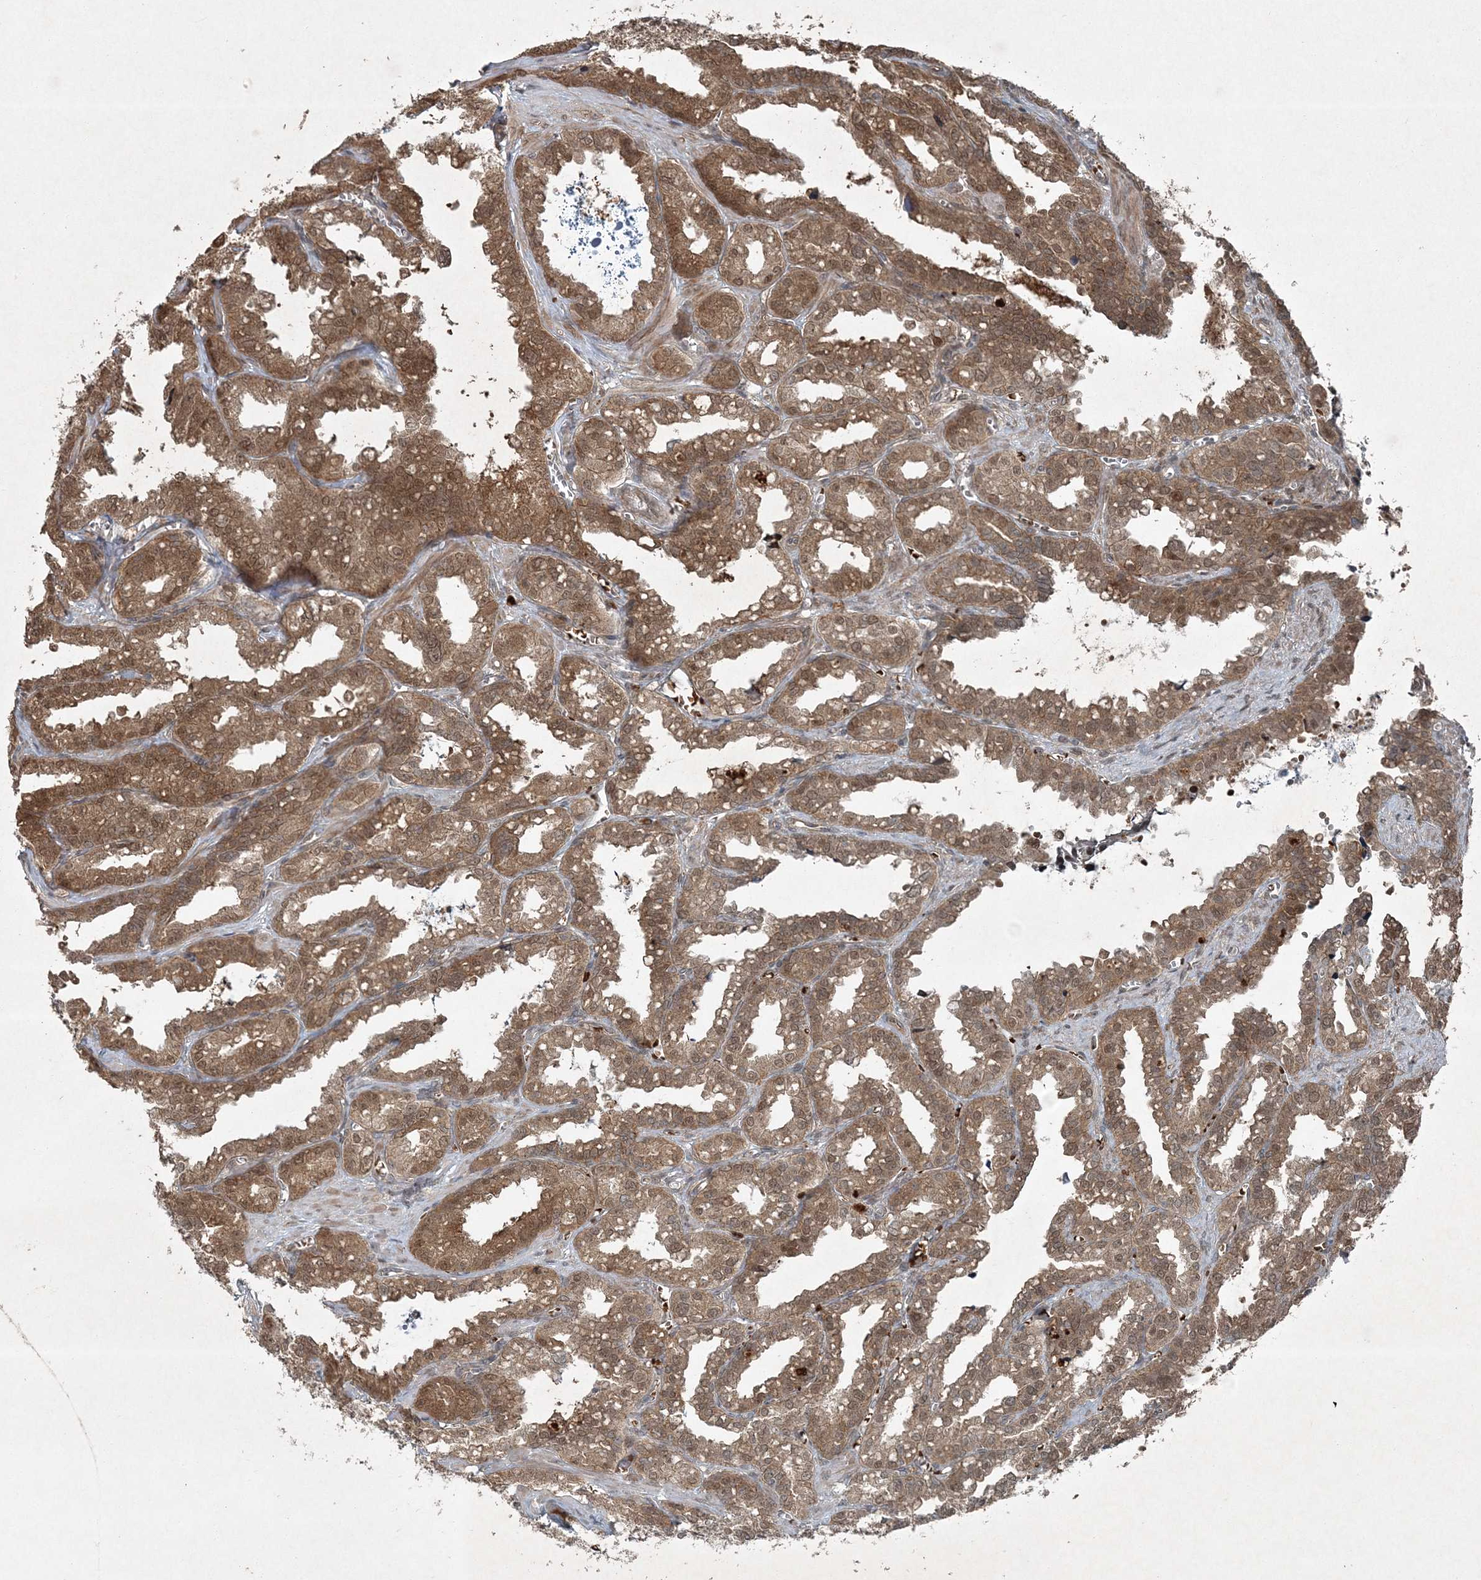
{"staining": {"intensity": "moderate", "quantity": ">75%", "location": "cytoplasmic/membranous,nuclear"}, "tissue": "seminal vesicle", "cell_type": "Glandular cells", "image_type": "normal", "snomed": [{"axis": "morphology", "description": "Normal tissue, NOS"}, {"axis": "topography", "description": "Prostate"}, {"axis": "topography", "description": "Seminal veicle"}], "caption": "A high-resolution micrograph shows immunohistochemistry staining of benign seminal vesicle, which reveals moderate cytoplasmic/membranous,nuclear expression in about >75% of glandular cells.", "gene": "FBXL17", "patient": {"sex": "male", "age": 51}}